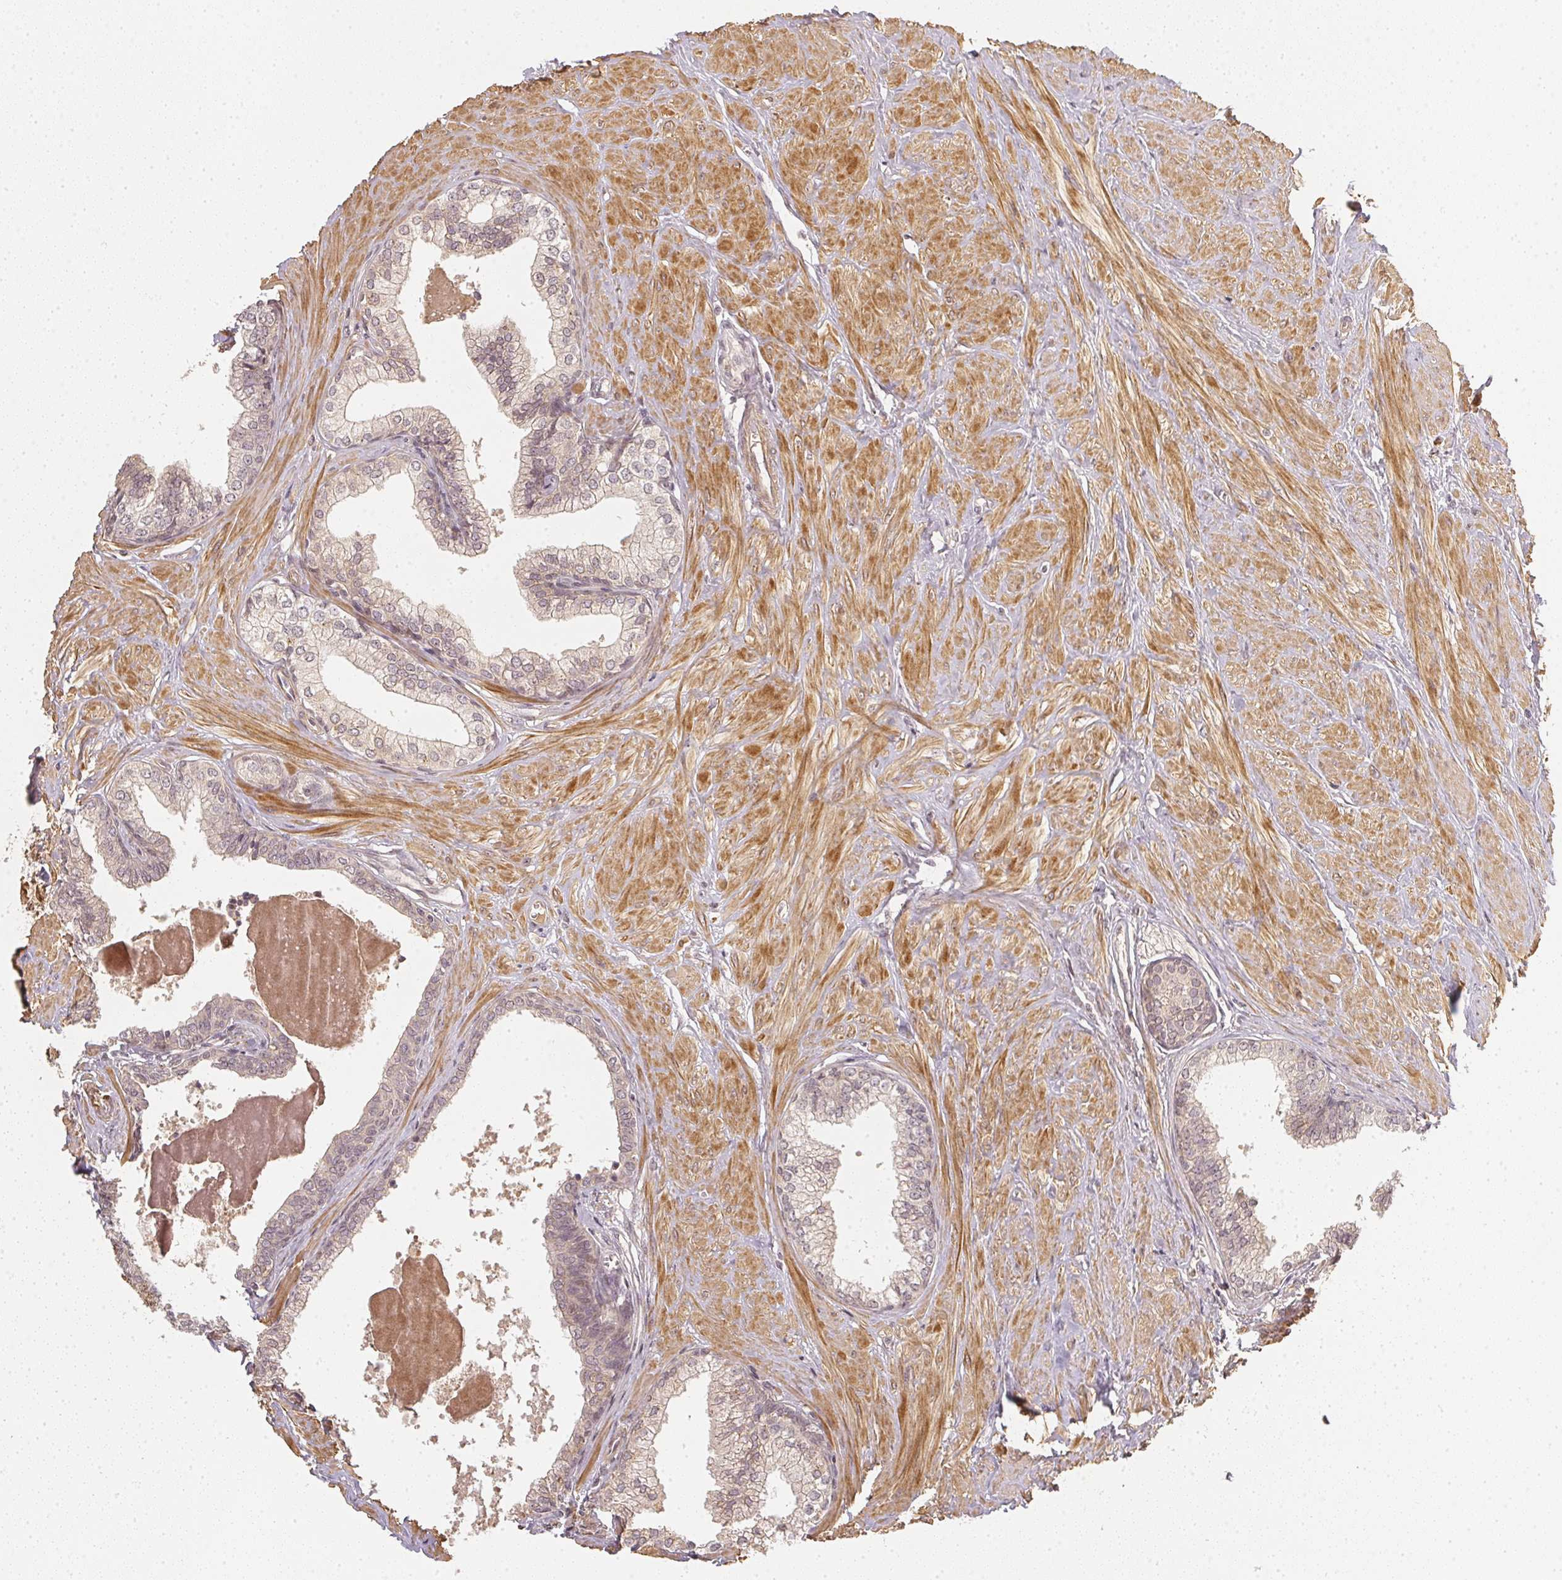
{"staining": {"intensity": "negative", "quantity": "none", "location": "none"}, "tissue": "prostate", "cell_type": "Glandular cells", "image_type": "normal", "snomed": [{"axis": "morphology", "description": "Normal tissue, NOS"}, {"axis": "topography", "description": "Prostate"}, {"axis": "topography", "description": "Peripheral nerve tissue"}], "caption": "Immunohistochemistry (IHC) of normal prostate displays no positivity in glandular cells. (Immunohistochemistry (IHC), brightfield microscopy, high magnification).", "gene": "SERPINE1", "patient": {"sex": "male", "age": 55}}